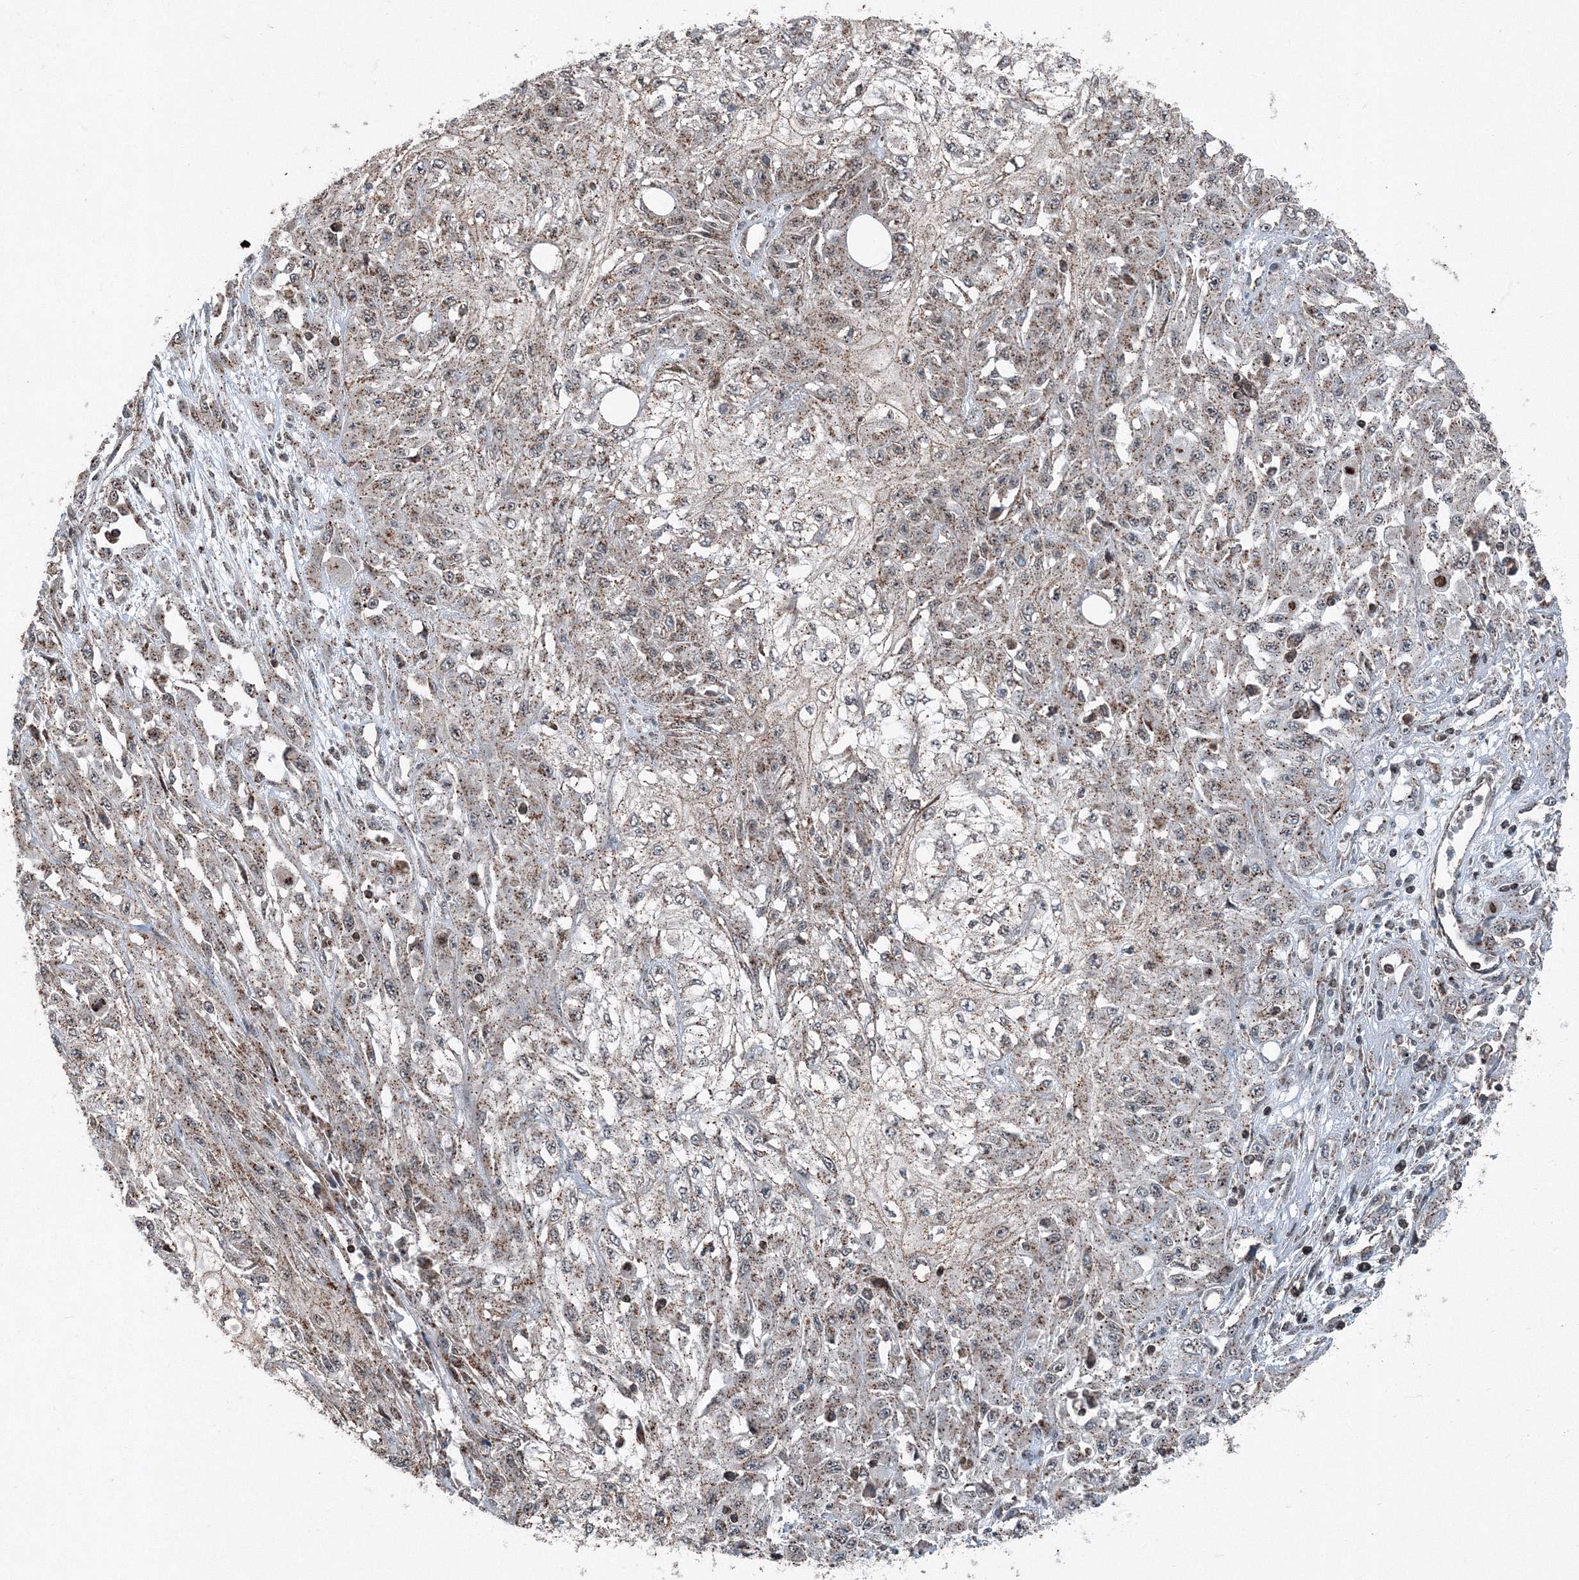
{"staining": {"intensity": "moderate", "quantity": ">75%", "location": "cytoplasmic/membranous"}, "tissue": "skin cancer", "cell_type": "Tumor cells", "image_type": "cancer", "snomed": [{"axis": "morphology", "description": "Squamous cell carcinoma, NOS"}, {"axis": "morphology", "description": "Squamous cell carcinoma, metastatic, NOS"}, {"axis": "topography", "description": "Skin"}, {"axis": "topography", "description": "Lymph node"}], "caption": "Skin squamous cell carcinoma was stained to show a protein in brown. There is medium levels of moderate cytoplasmic/membranous staining in about >75% of tumor cells. (DAB = brown stain, brightfield microscopy at high magnification).", "gene": "AASDH", "patient": {"sex": "male", "age": 75}}